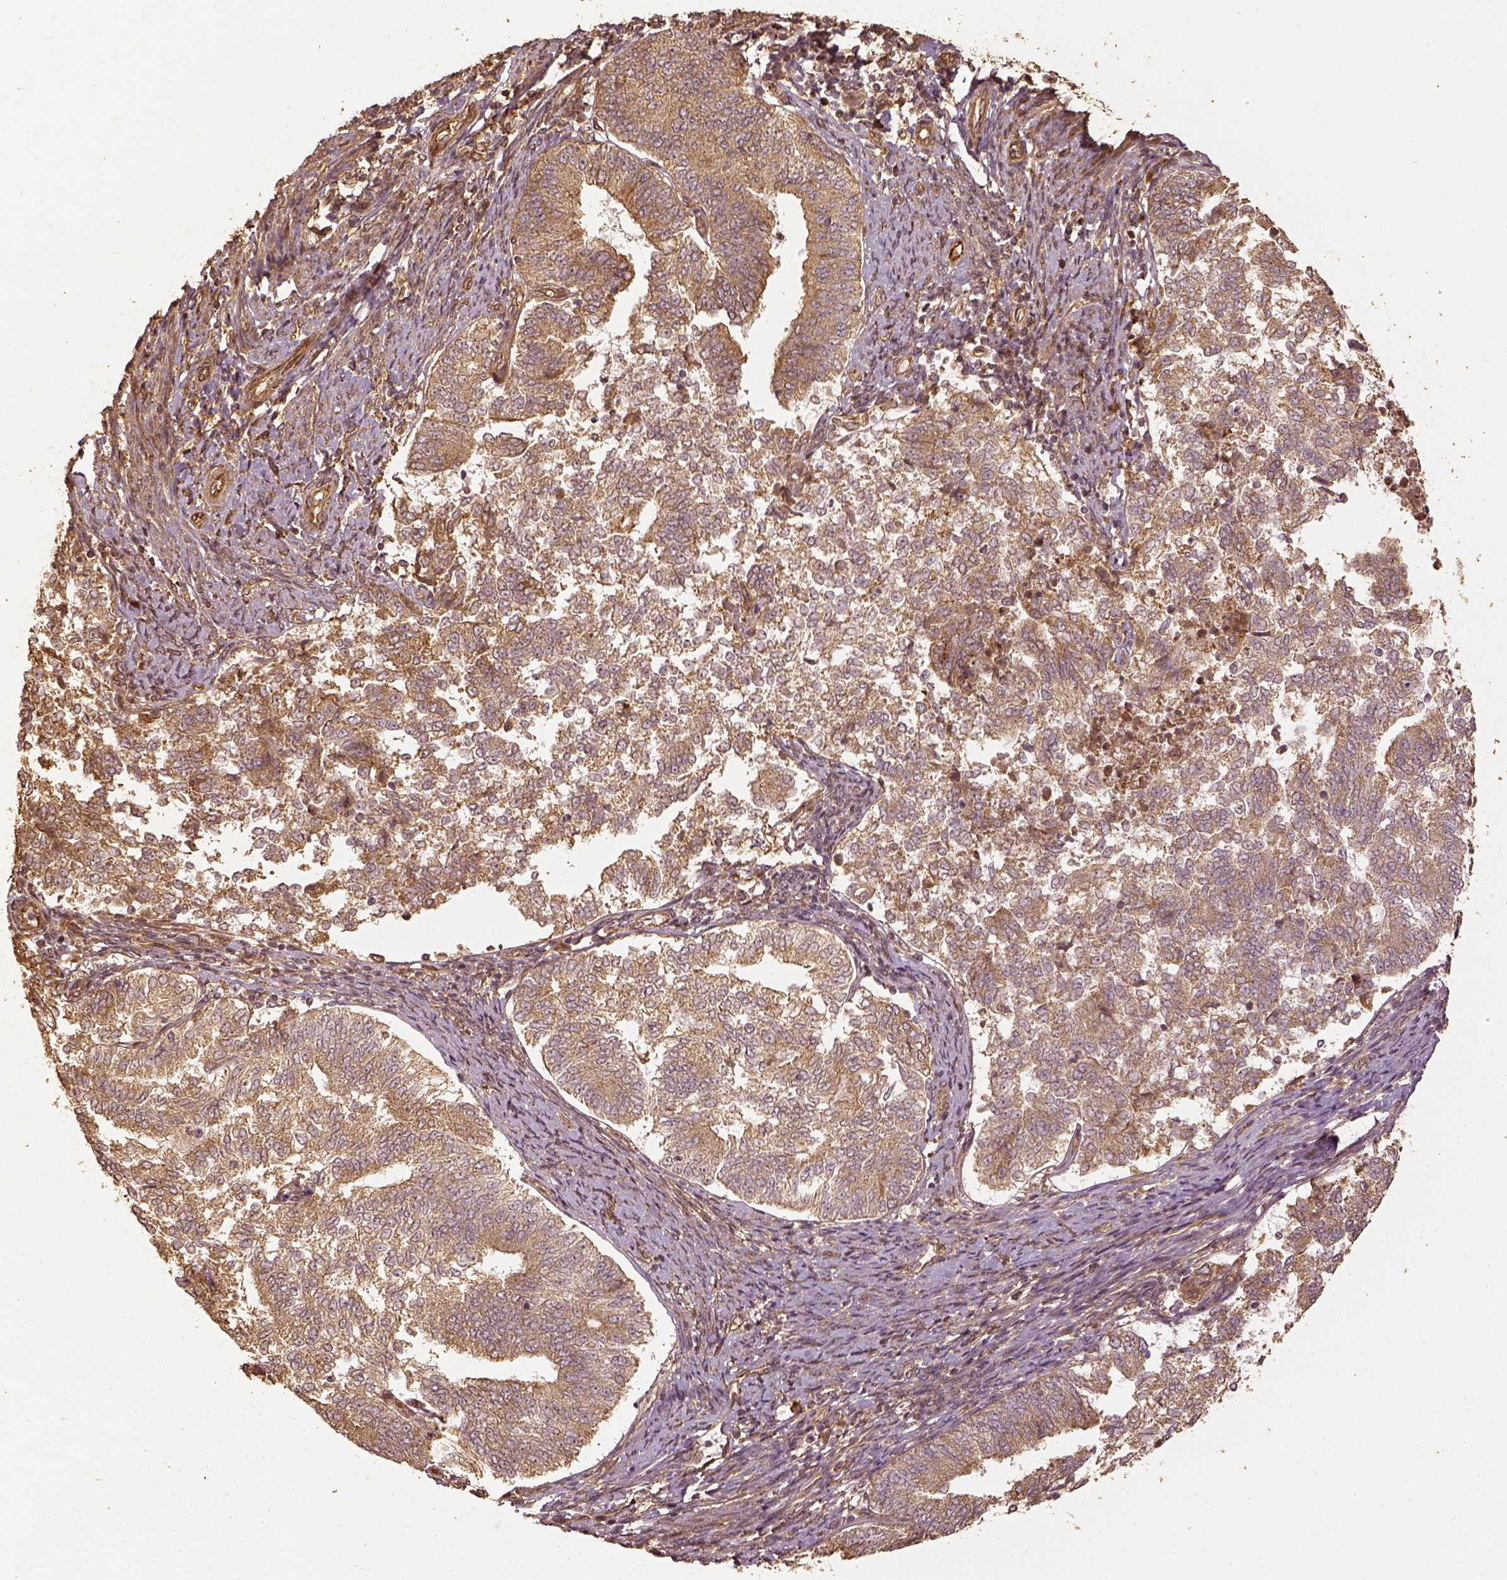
{"staining": {"intensity": "weak", "quantity": ">75%", "location": "cytoplasmic/membranous"}, "tissue": "endometrial cancer", "cell_type": "Tumor cells", "image_type": "cancer", "snomed": [{"axis": "morphology", "description": "Adenocarcinoma, NOS"}, {"axis": "topography", "description": "Endometrium"}], "caption": "Tumor cells exhibit low levels of weak cytoplasmic/membranous staining in about >75% of cells in endometrial cancer (adenocarcinoma).", "gene": "VEGFA", "patient": {"sex": "female", "age": 65}}